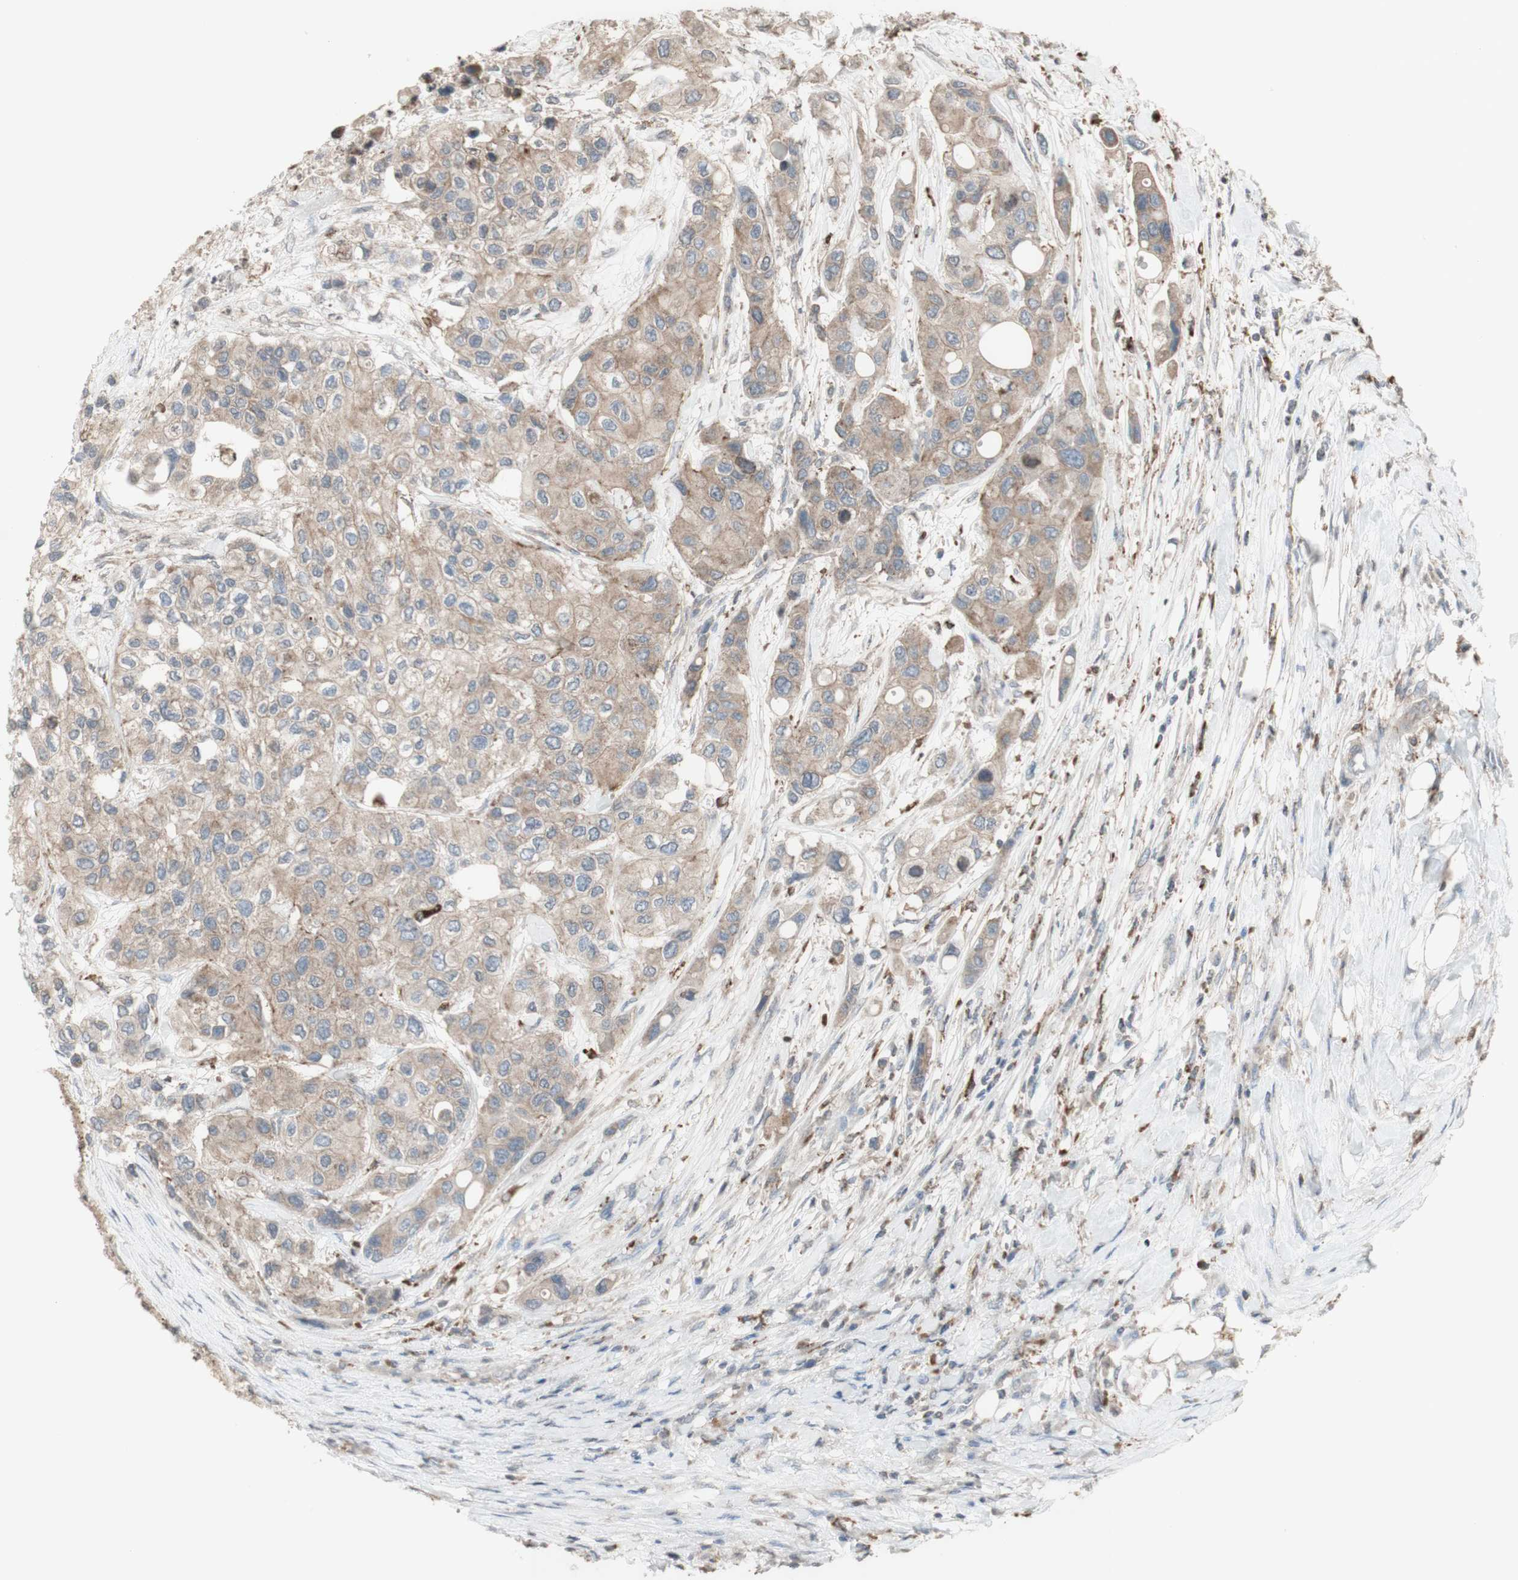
{"staining": {"intensity": "weak", "quantity": ">75%", "location": "cytoplasmic/membranous"}, "tissue": "urothelial cancer", "cell_type": "Tumor cells", "image_type": "cancer", "snomed": [{"axis": "morphology", "description": "Urothelial carcinoma, High grade"}, {"axis": "topography", "description": "Urinary bladder"}], "caption": "Protein positivity by immunohistochemistry shows weak cytoplasmic/membranous staining in approximately >75% of tumor cells in urothelial cancer.", "gene": "ATP6V1E1", "patient": {"sex": "female", "age": 56}}